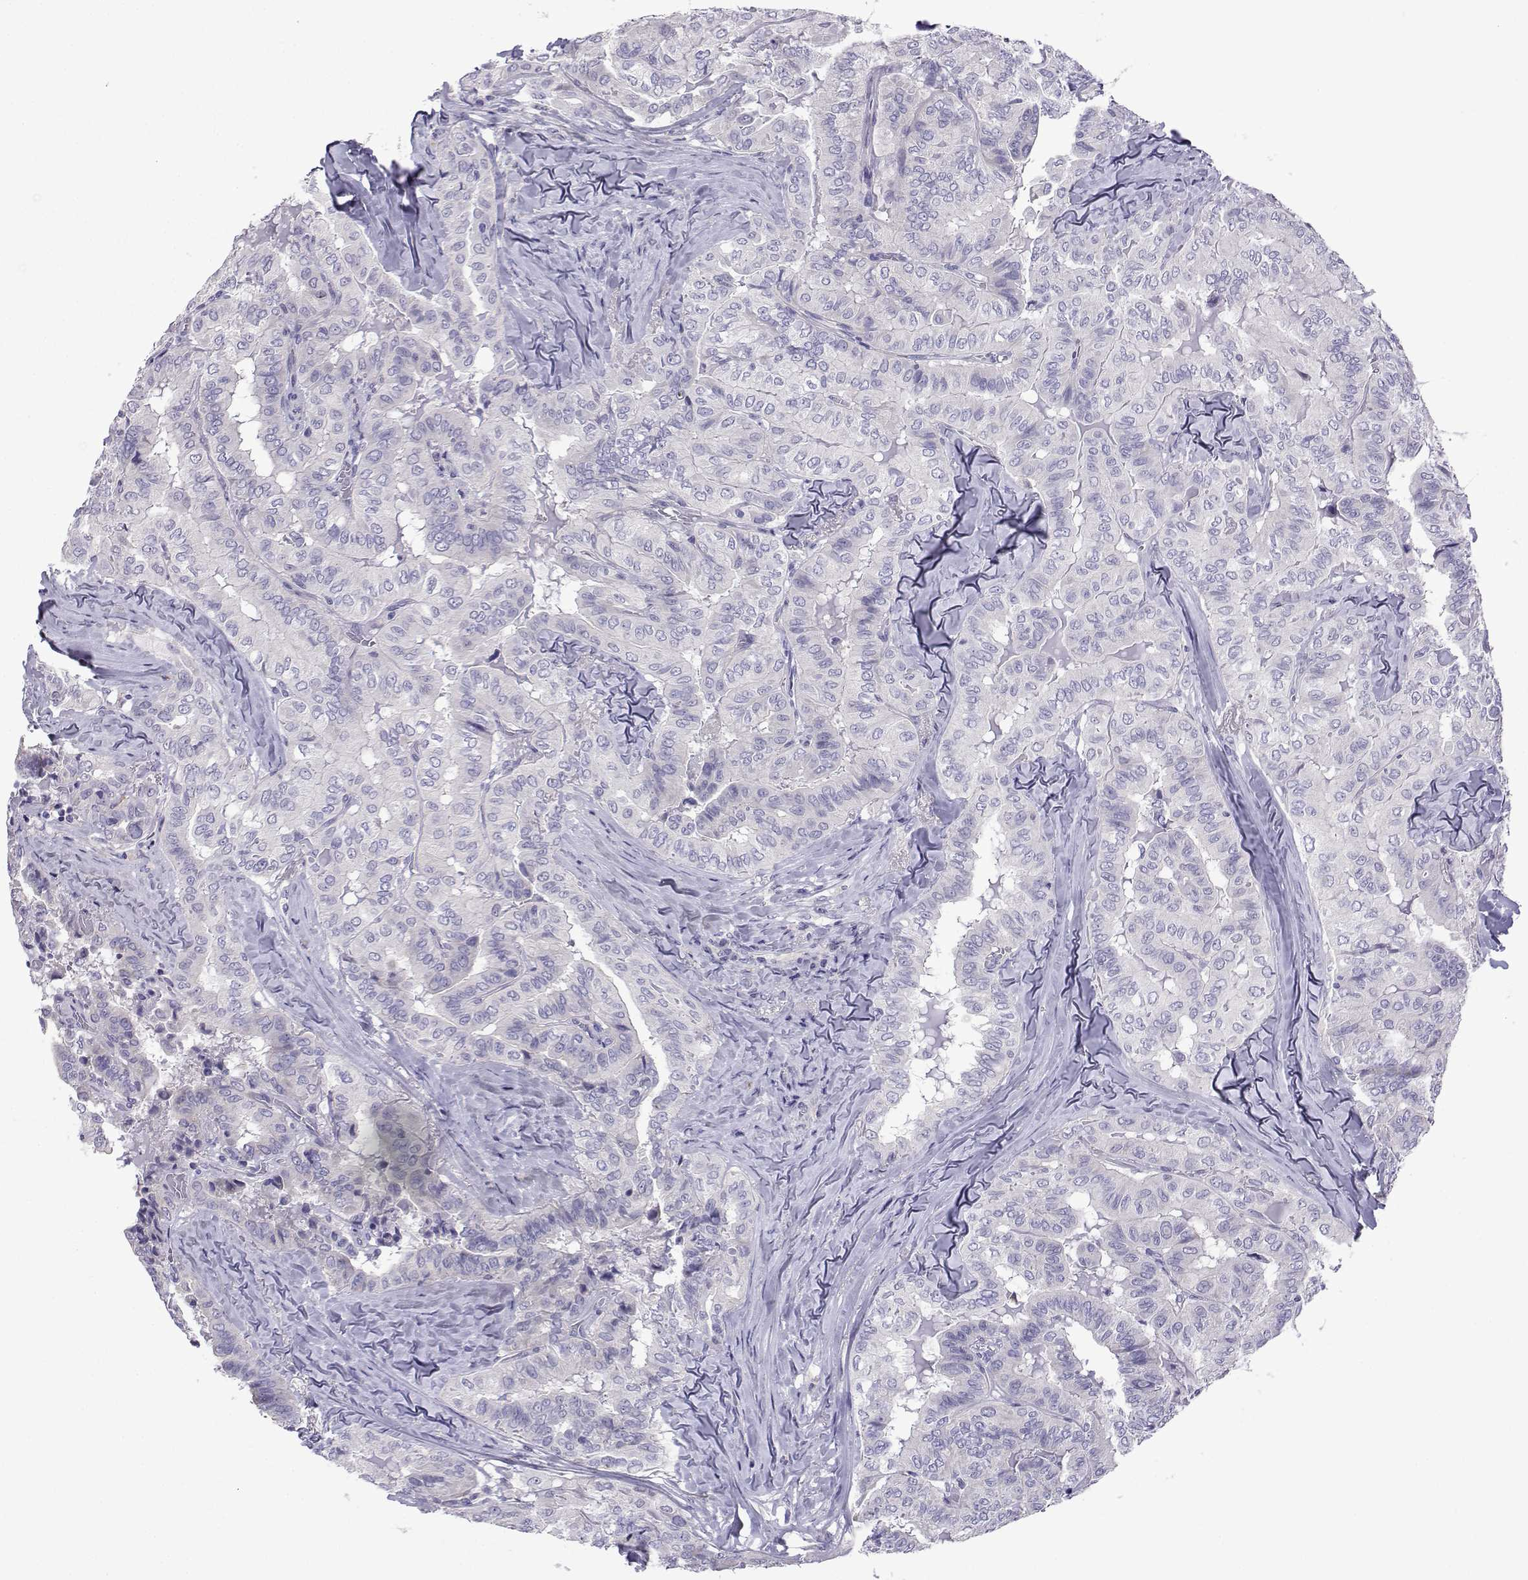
{"staining": {"intensity": "negative", "quantity": "none", "location": "none"}, "tissue": "thyroid cancer", "cell_type": "Tumor cells", "image_type": "cancer", "snomed": [{"axis": "morphology", "description": "Papillary adenocarcinoma, NOS"}, {"axis": "topography", "description": "Thyroid gland"}], "caption": "IHC micrograph of neoplastic tissue: papillary adenocarcinoma (thyroid) stained with DAB (3,3'-diaminobenzidine) shows no significant protein expression in tumor cells. The staining was performed using DAB (3,3'-diaminobenzidine) to visualize the protein expression in brown, while the nuclei were stained in blue with hematoxylin (Magnification: 20x).", "gene": "CFAP70", "patient": {"sex": "female", "age": 68}}